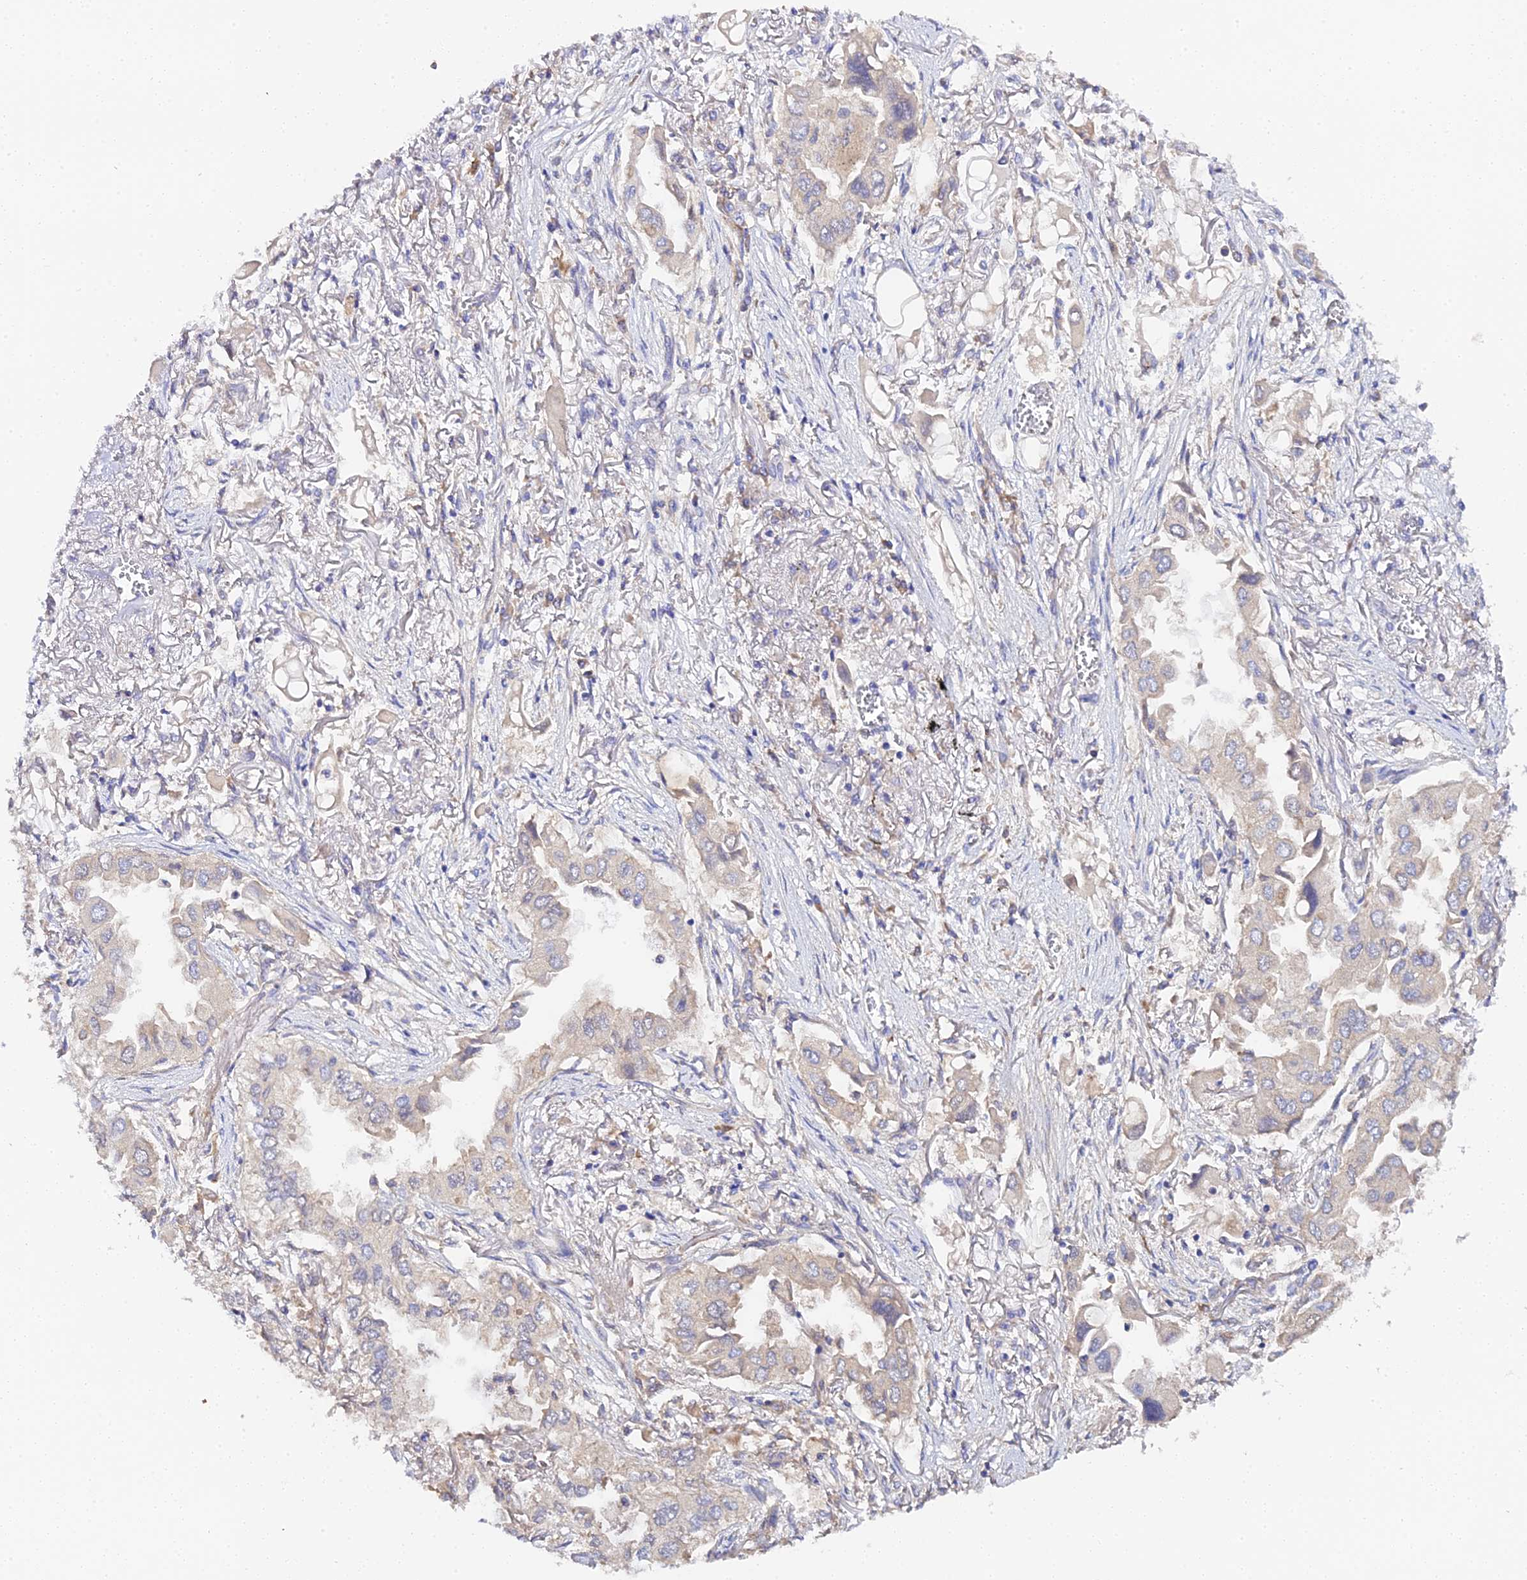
{"staining": {"intensity": "weak", "quantity": "<25%", "location": "cytoplasmic/membranous"}, "tissue": "lung cancer", "cell_type": "Tumor cells", "image_type": "cancer", "snomed": [{"axis": "morphology", "description": "Adenocarcinoma, NOS"}, {"axis": "topography", "description": "Lung"}], "caption": "Photomicrograph shows no significant protein expression in tumor cells of lung adenocarcinoma.", "gene": "SCX", "patient": {"sex": "female", "age": 76}}